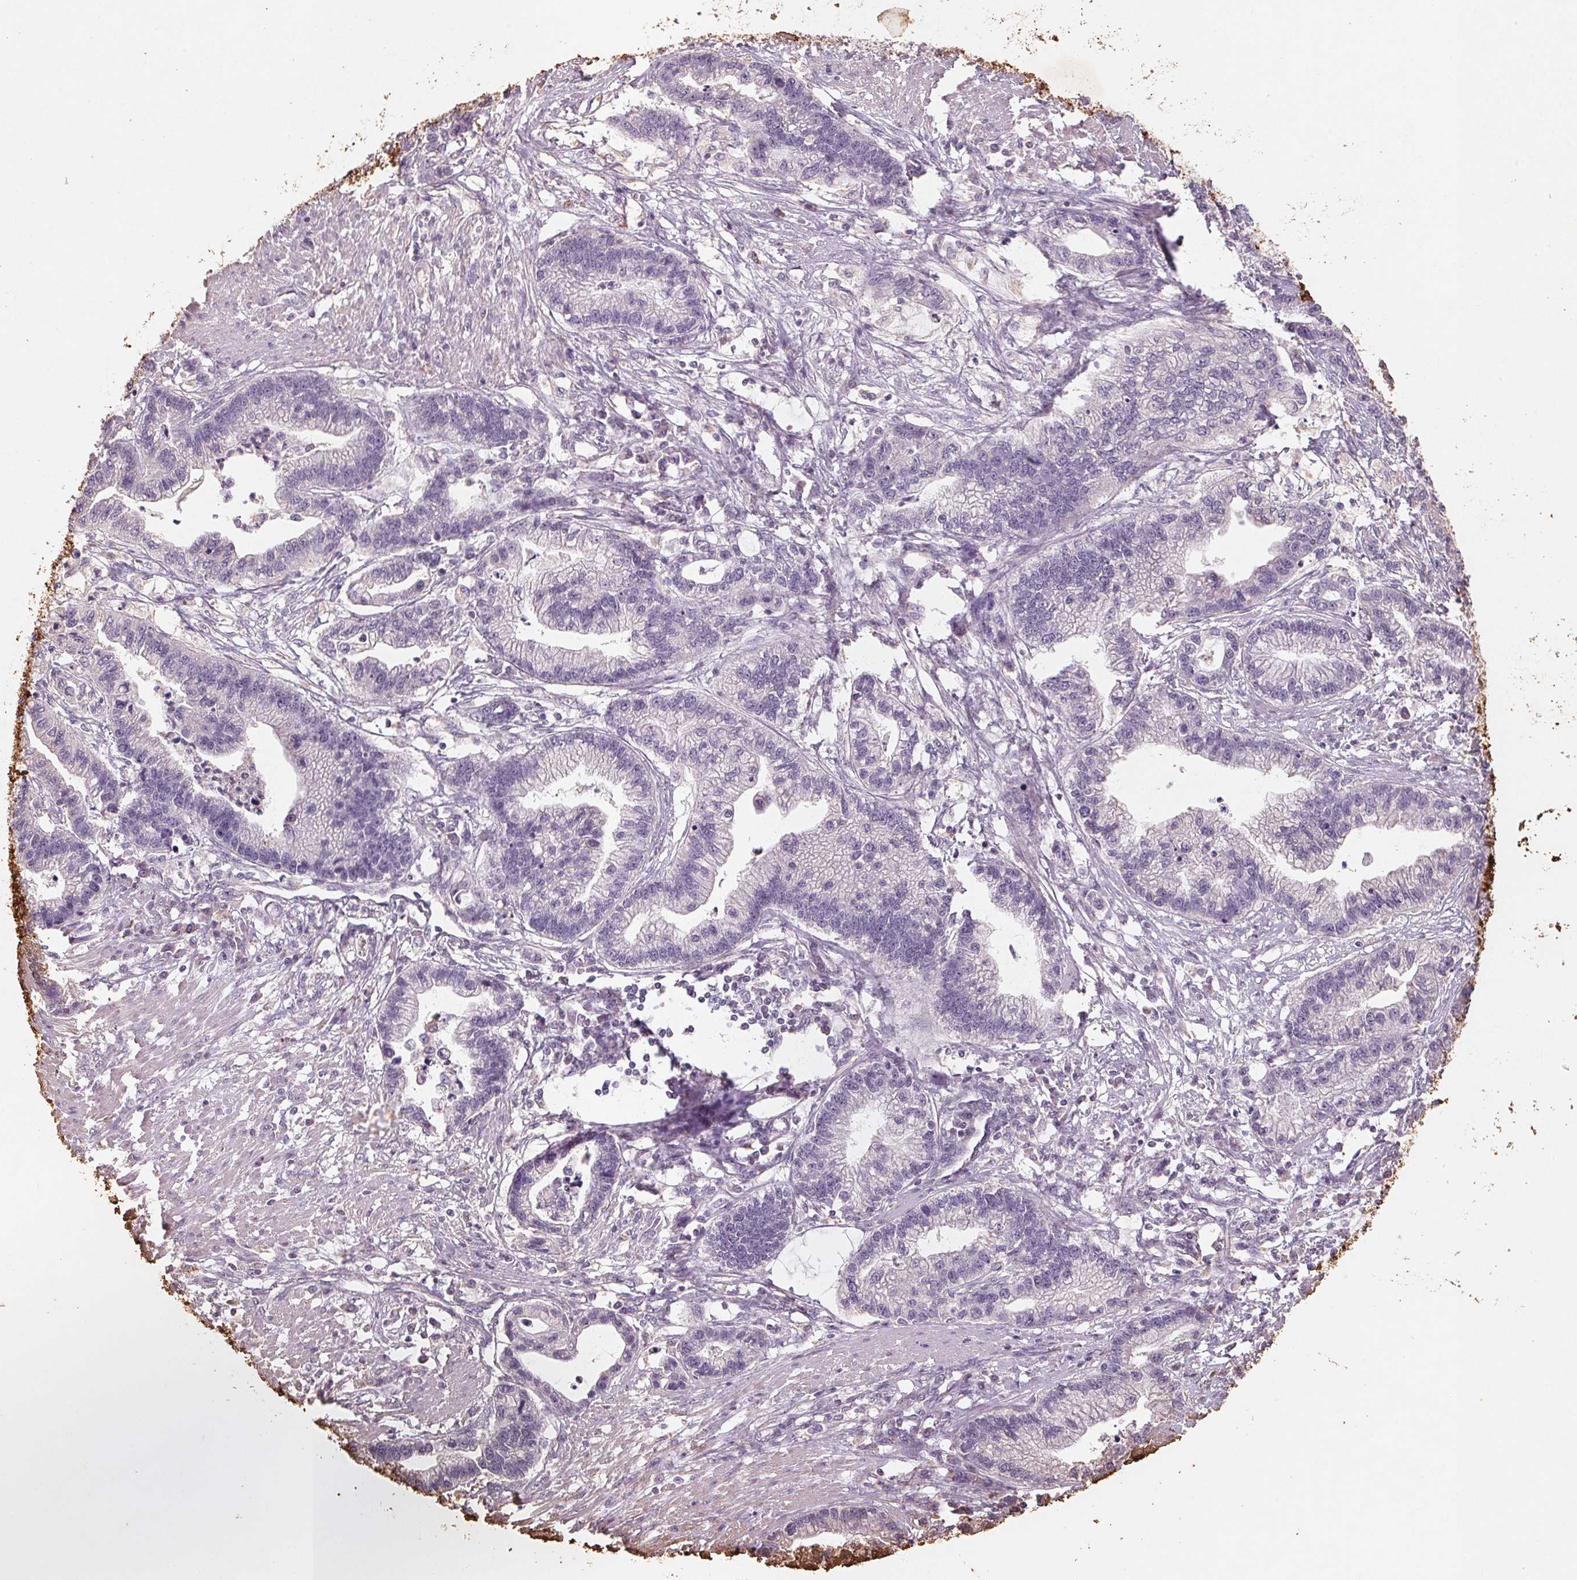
{"staining": {"intensity": "negative", "quantity": "none", "location": "none"}, "tissue": "stomach cancer", "cell_type": "Tumor cells", "image_type": "cancer", "snomed": [{"axis": "morphology", "description": "Adenocarcinoma, NOS"}, {"axis": "topography", "description": "Stomach"}], "caption": "Immunohistochemistry of stomach cancer (adenocarcinoma) demonstrates no expression in tumor cells.", "gene": "CXCL5", "patient": {"sex": "male", "age": 83}}